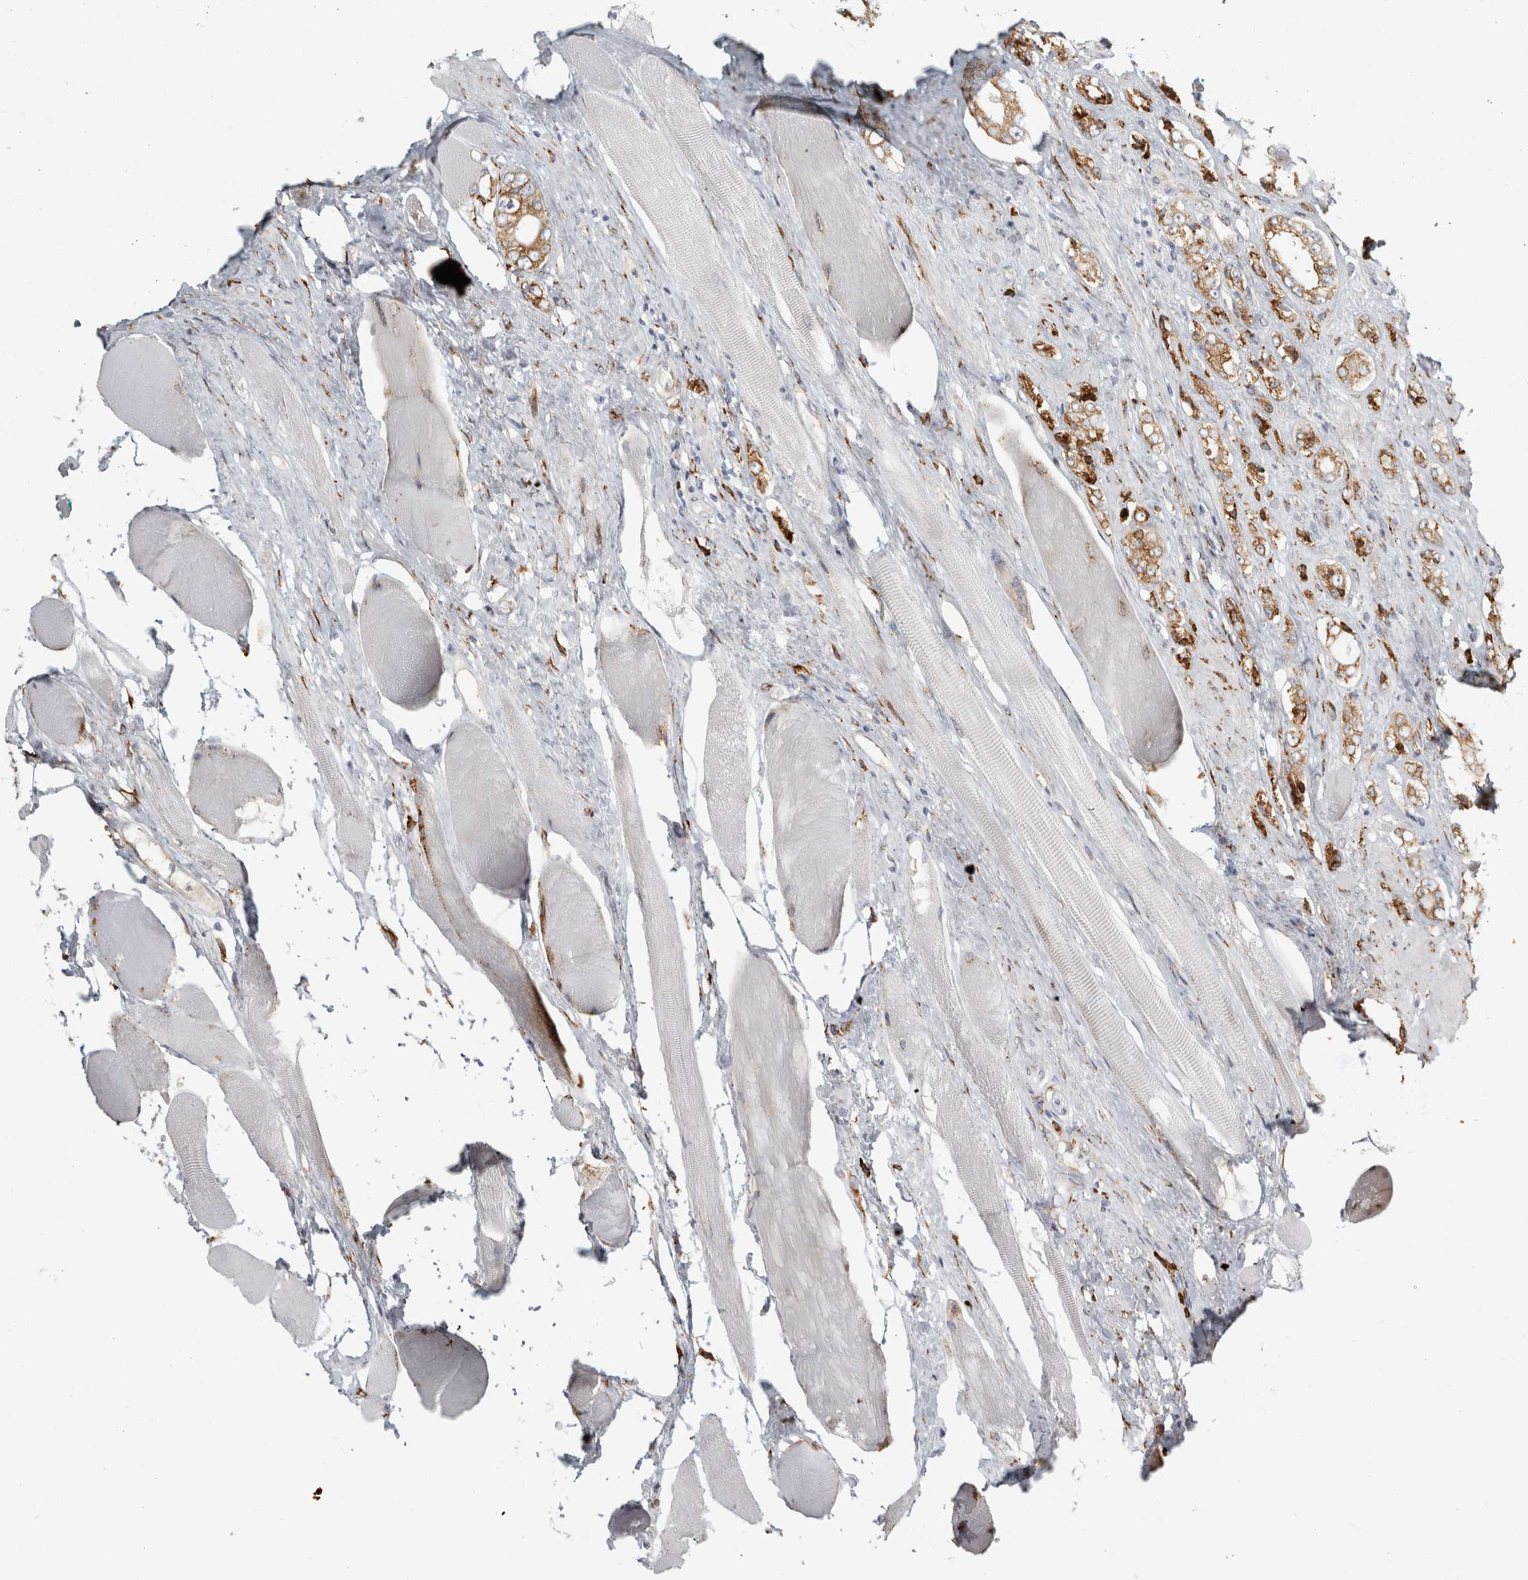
{"staining": {"intensity": "moderate", "quantity": ">75%", "location": "cytoplasmic/membranous"}, "tissue": "prostate cancer", "cell_type": "Tumor cells", "image_type": "cancer", "snomed": [{"axis": "morphology", "description": "Adenocarcinoma, High grade"}, {"axis": "topography", "description": "Prostate"}], "caption": "IHC of prostate high-grade adenocarcinoma displays medium levels of moderate cytoplasmic/membranous expression in approximately >75% of tumor cells.", "gene": "OSTN", "patient": {"sex": "male", "age": 61}}